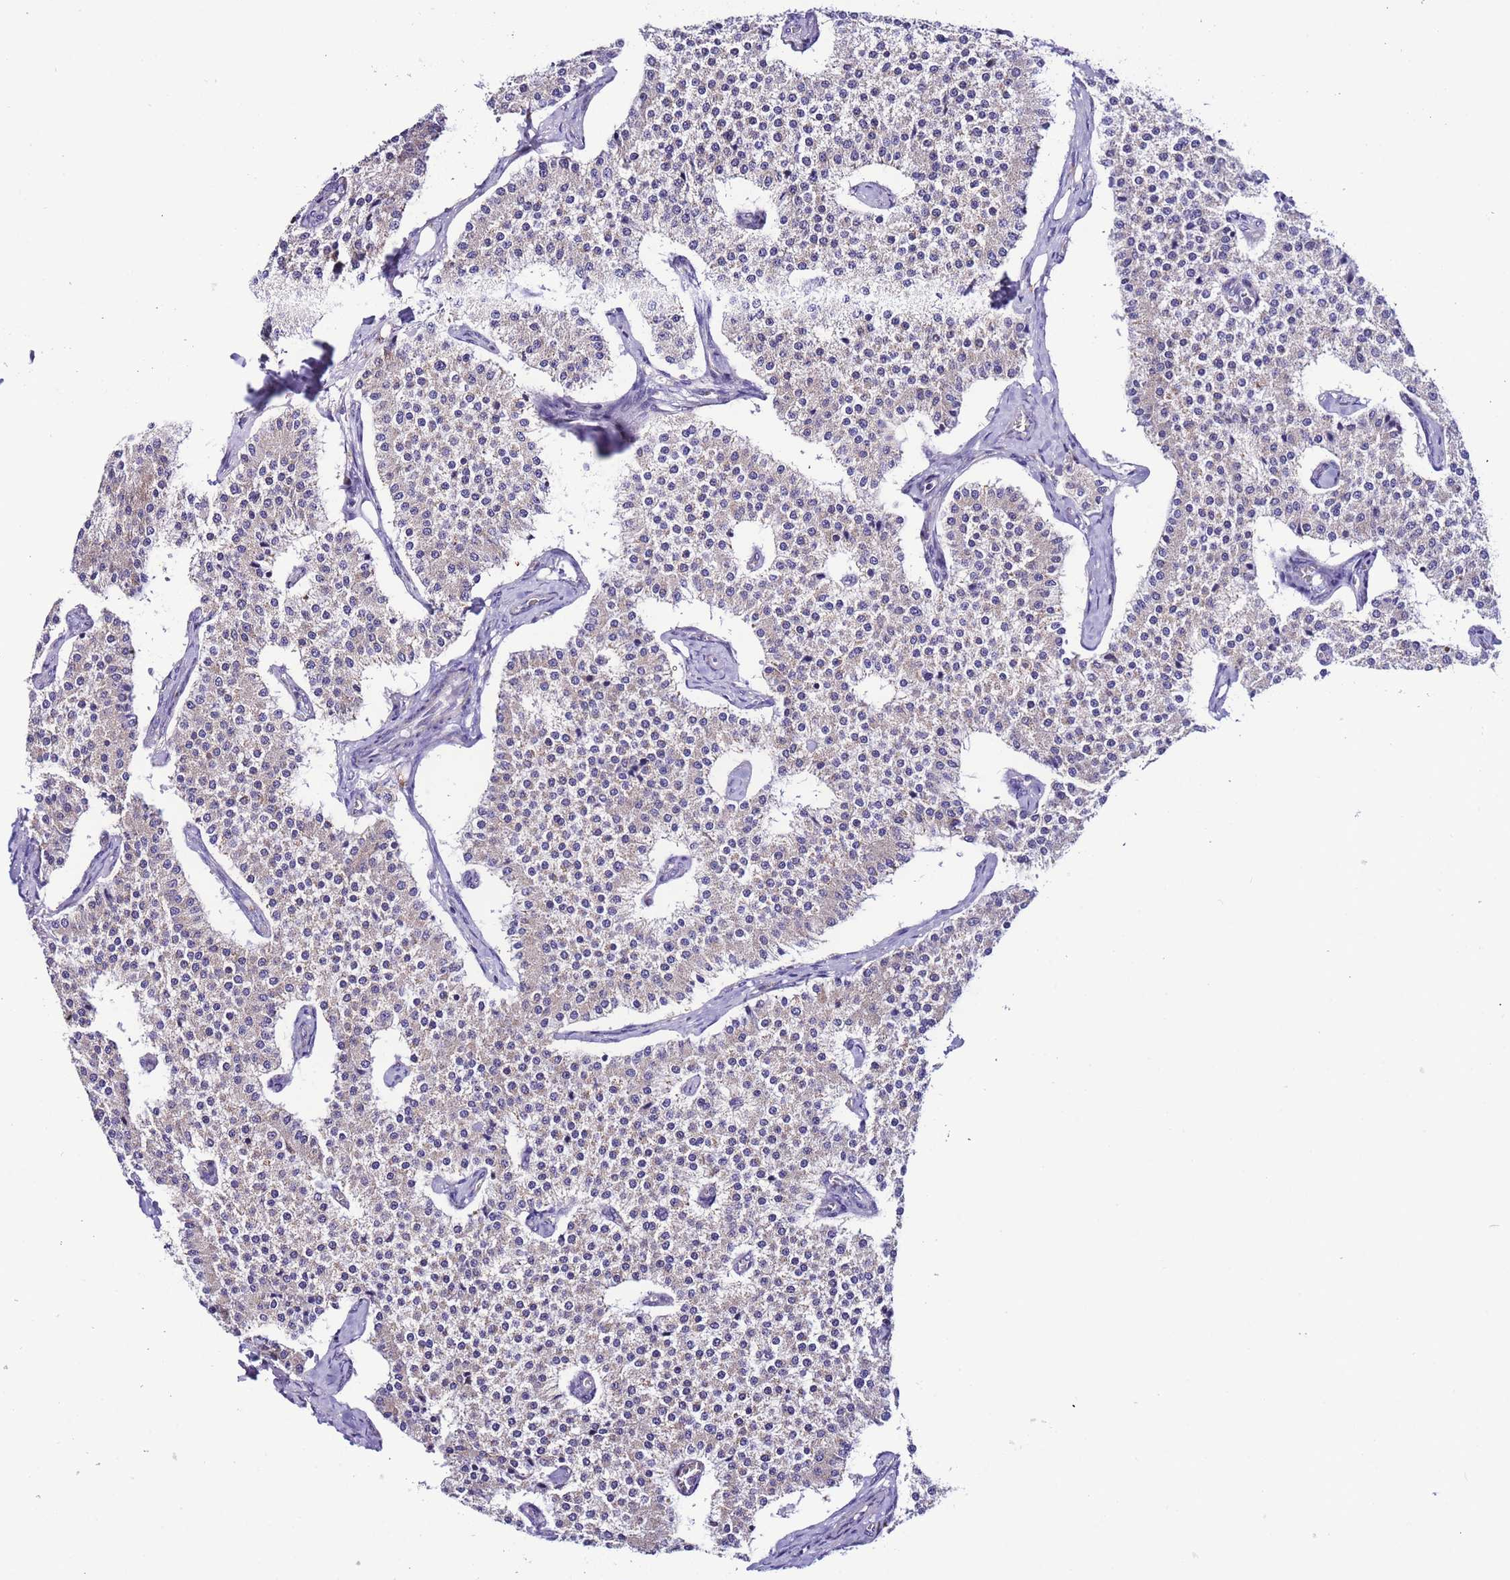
{"staining": {"intensity": "negative", "quantity": "none", "location": "none"}, "tissue": "carcinoid", "cell_type": "Tumor cells", "image_type": "cancer", "snomed": [{"axis": "morphology", "description": "Carcinoid, malignant, NOS"}, {"axis": "topography", "description": "Colon"}], "caption": "An IHC micrograph of carcinoid is shown. There is no staining in tumor cells of carcinoid.", "gene": "UEVLD", "patient": {"sex": "female", "age": 52}}